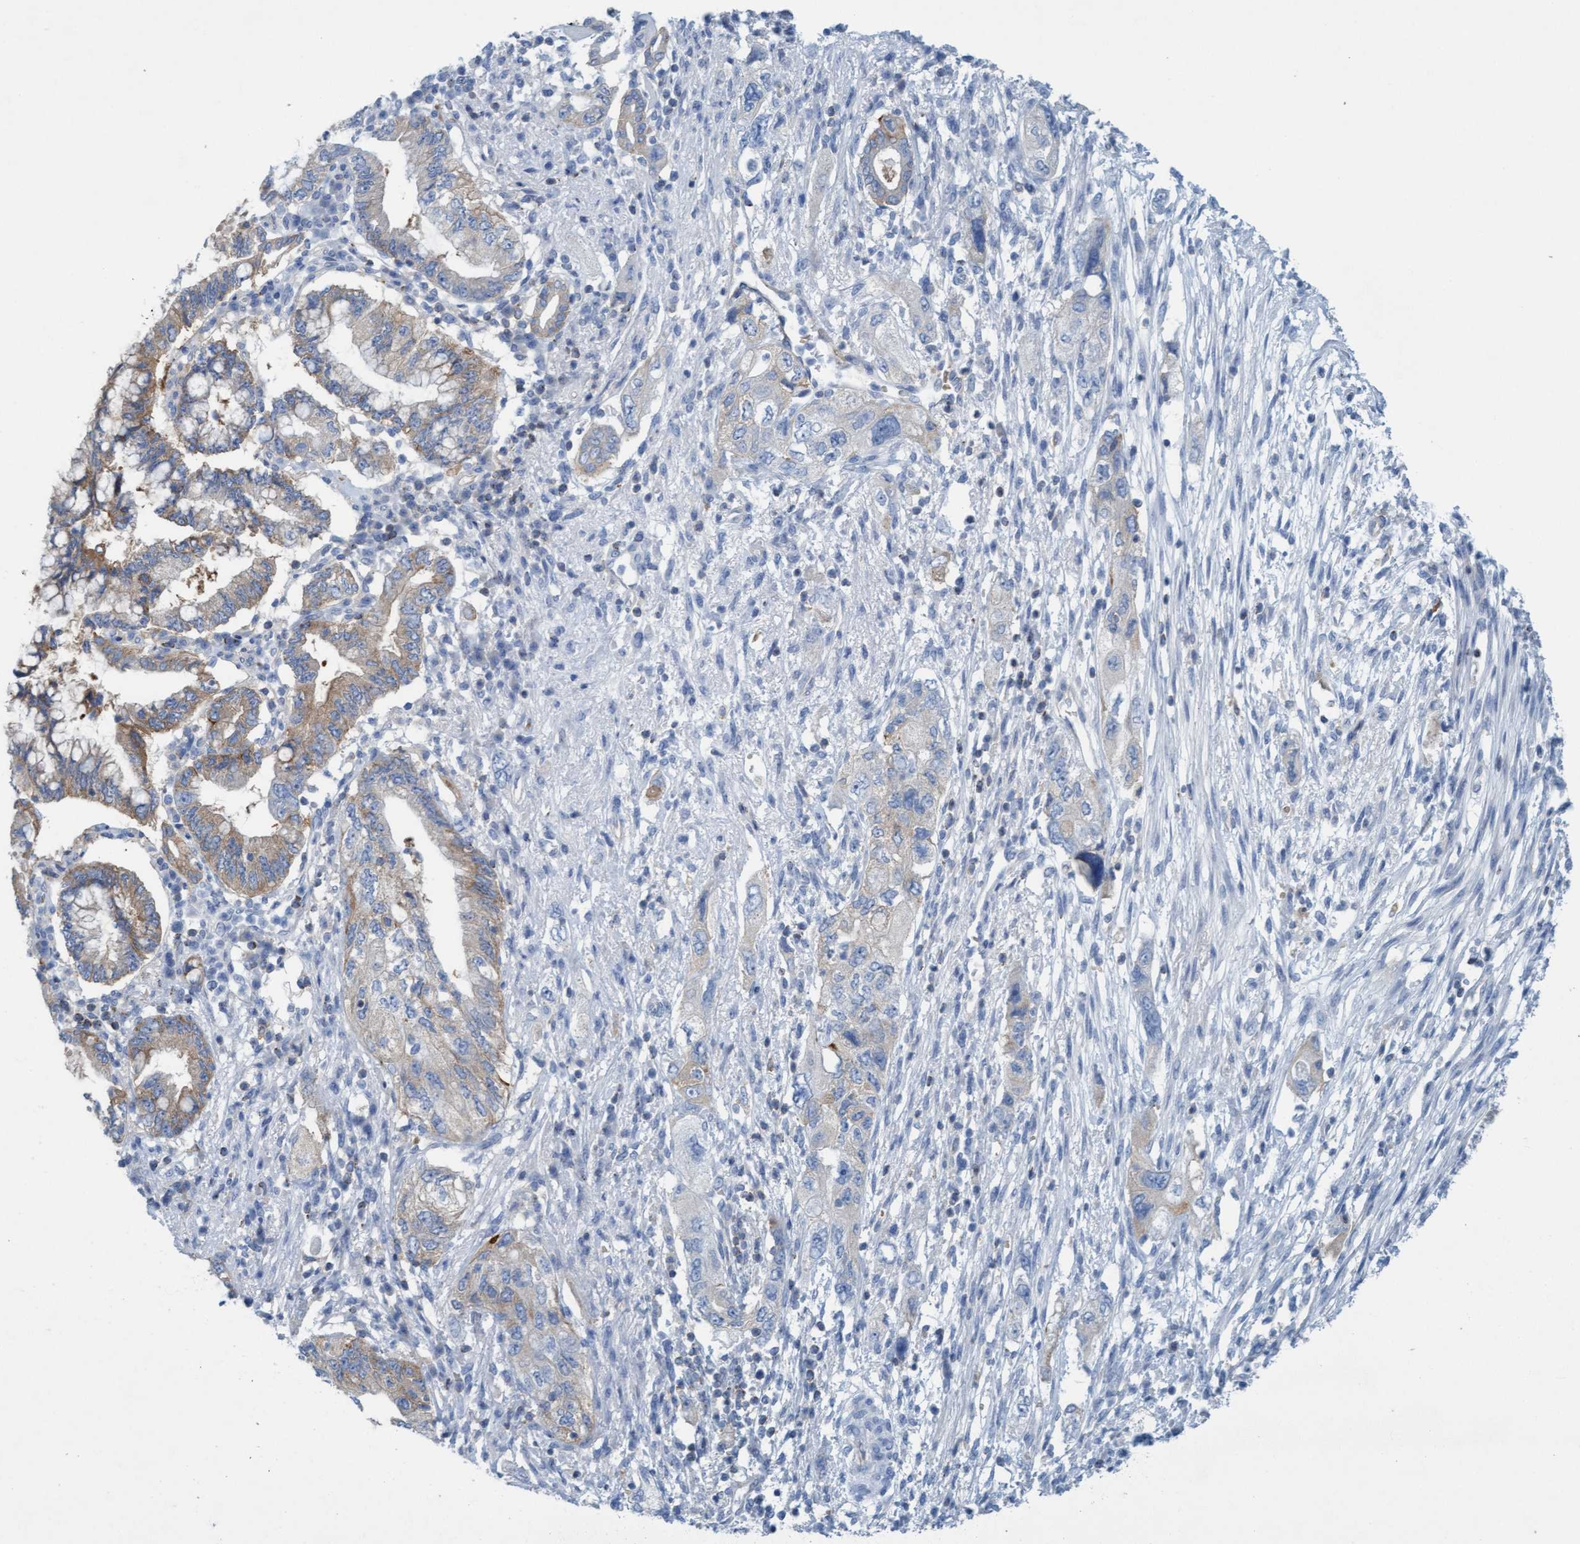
{"staining": {"intensity": "weak", "quantity": "25%-75%", "location": "cytoplasmic/membranous"}, "tissue": "pancreatic cancer", "cell_type": "Tumor cells", "image_type": "cancer", "snomed": [{"axis": "morphology", "description": "Adenocarcinoma, NOS"}, {"axis": "topography", "description": "Pancreas"}], "caption": "Pancreatic cancer (adenocarcinoma) was stained to show a protein in brown. There is low levels of weak cytoplasmic/membranous staining in about 25%-75% of tumor cells.", "gene": "SIGIRR", "patient": {"sex": "female", "age": 73}}